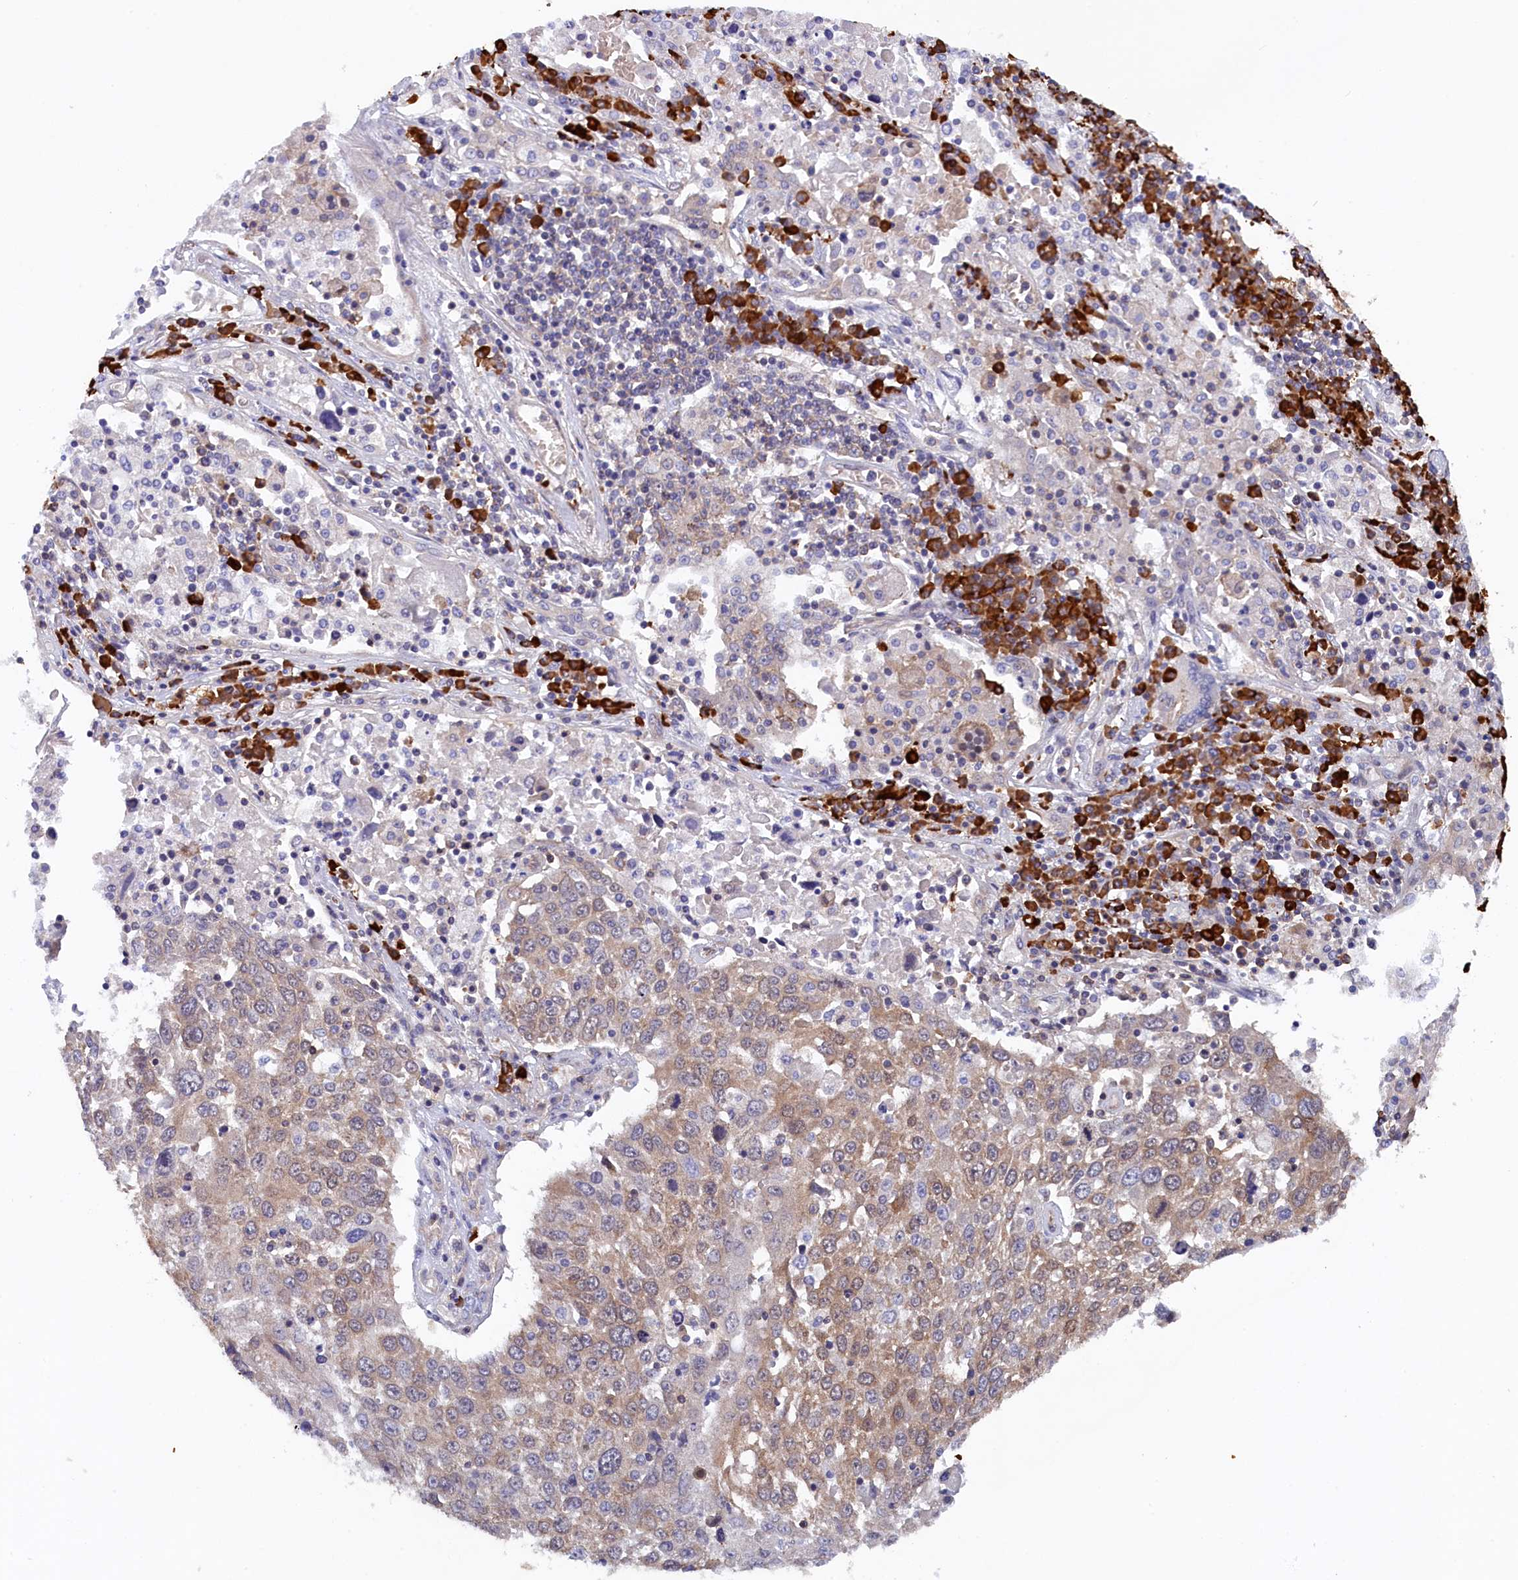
{"staining": {"intensity": "moderate", "quantity": "25%-75%", "location": "cytoplasmic/membranous"}, "tissue": "lung cancer", "cell_type": "Tumor cells", "image_type": "cancer", "snomed": [{"axis": "morphology", "description": "Squamous cell carcinoma, NOS"}, {"axis": "topography", "description": "Lung"}], "caption": "Brown immunohistochemical staining in human lung cancer exhibits moderate cytoplasmic/membranous staining in approximately 25%-75% of tumor cells.", "gene": "JPT2", "patient": {"sex": "male", "age": 65}}